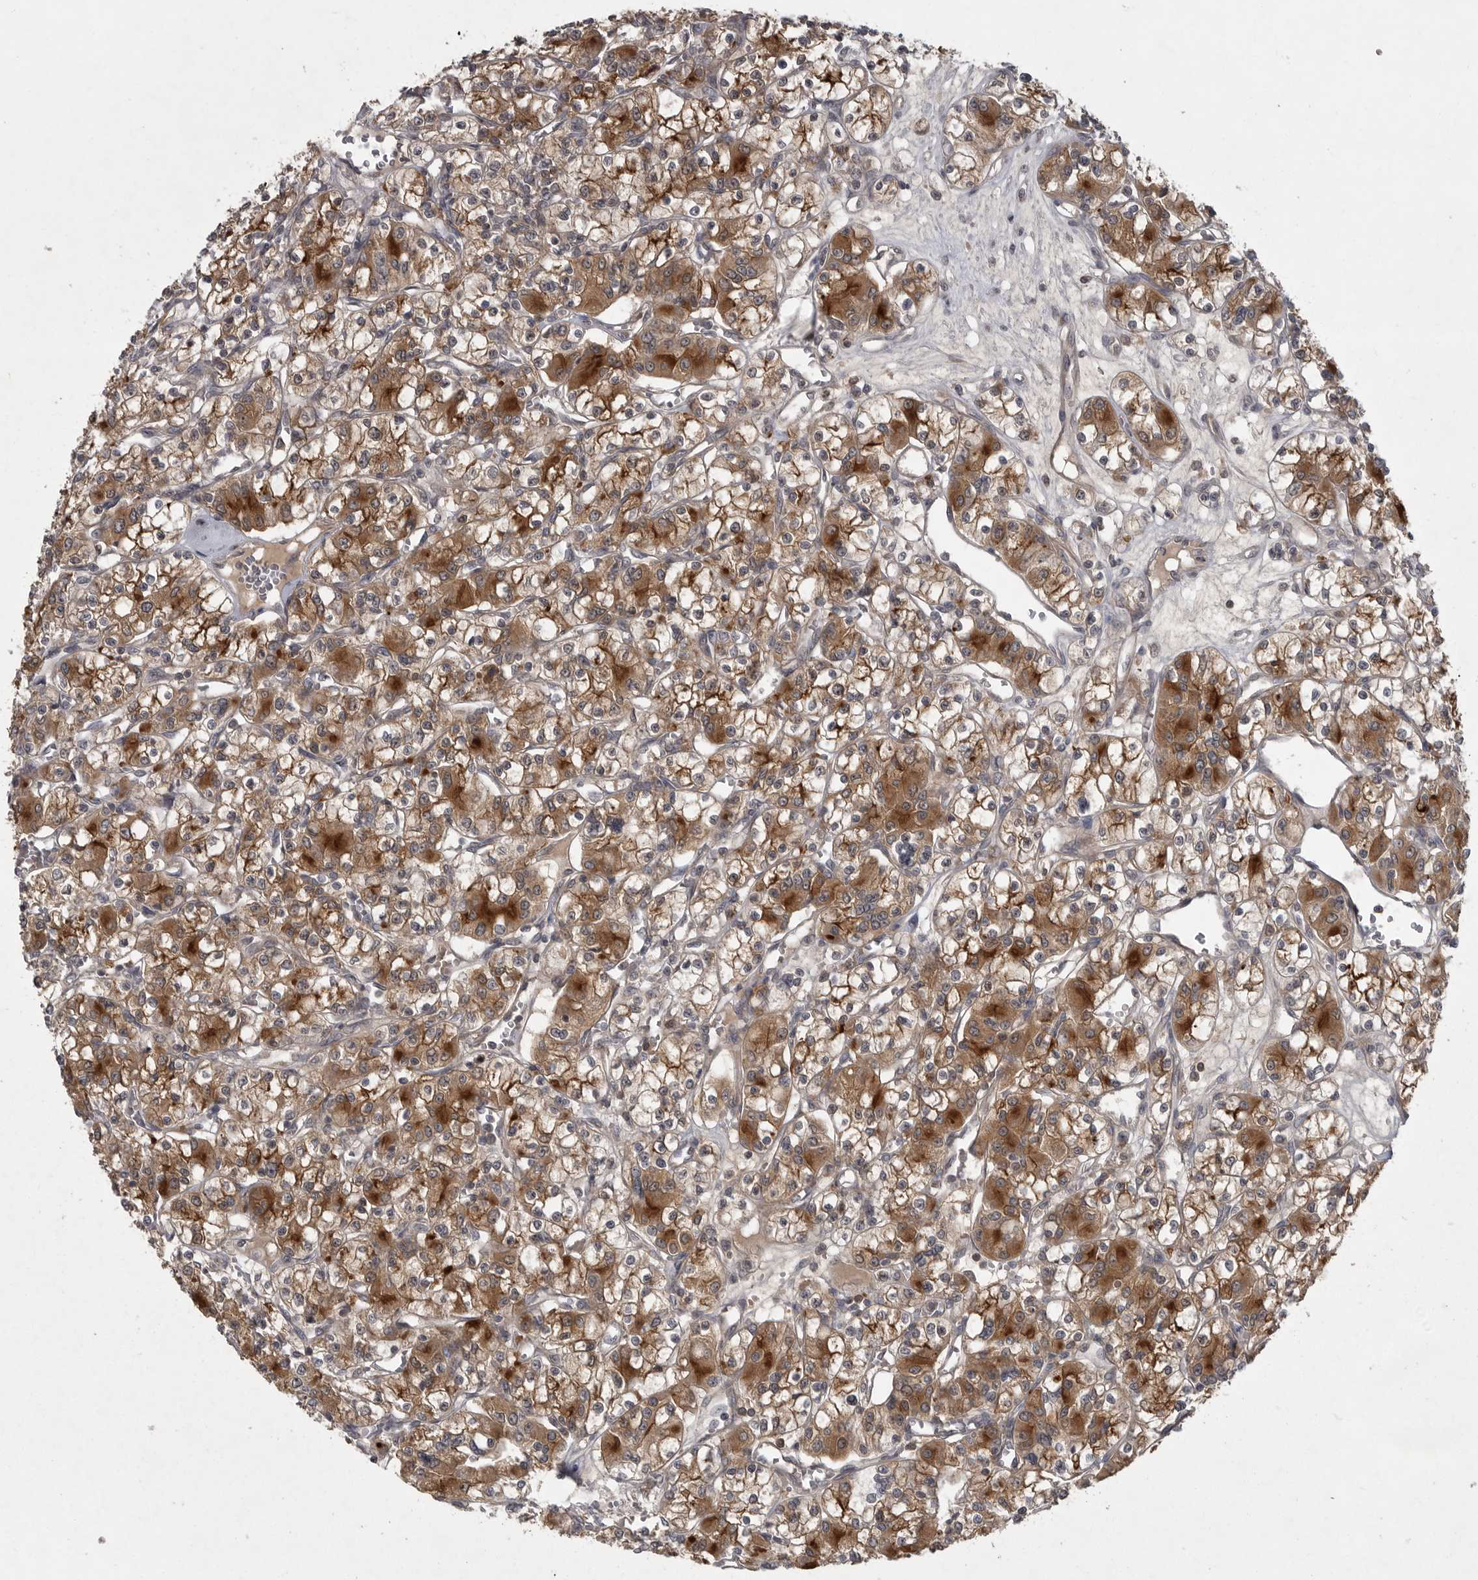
{"staining": {"intensity": "strong", "quantity": "25%-75%", "location": "cytoplasmic/membranous"}, "tissue": "renal cancer", "cell_type": "Tumor cells", "image_type": "cancer", "snomed": [{"axis": "morphology", "description": "Adenocarcinoma, NOS"}, {"axis": "topography", "description": "Kidney"}], "caption": "There is high levels of strong cytoplasmic/membranous positivity in tumor cells of renal cancer, as demonstrated by immunohistochemical staining (brown color).", "gene": "PHF13", "patient": {"sex": "female", "age": 59}}